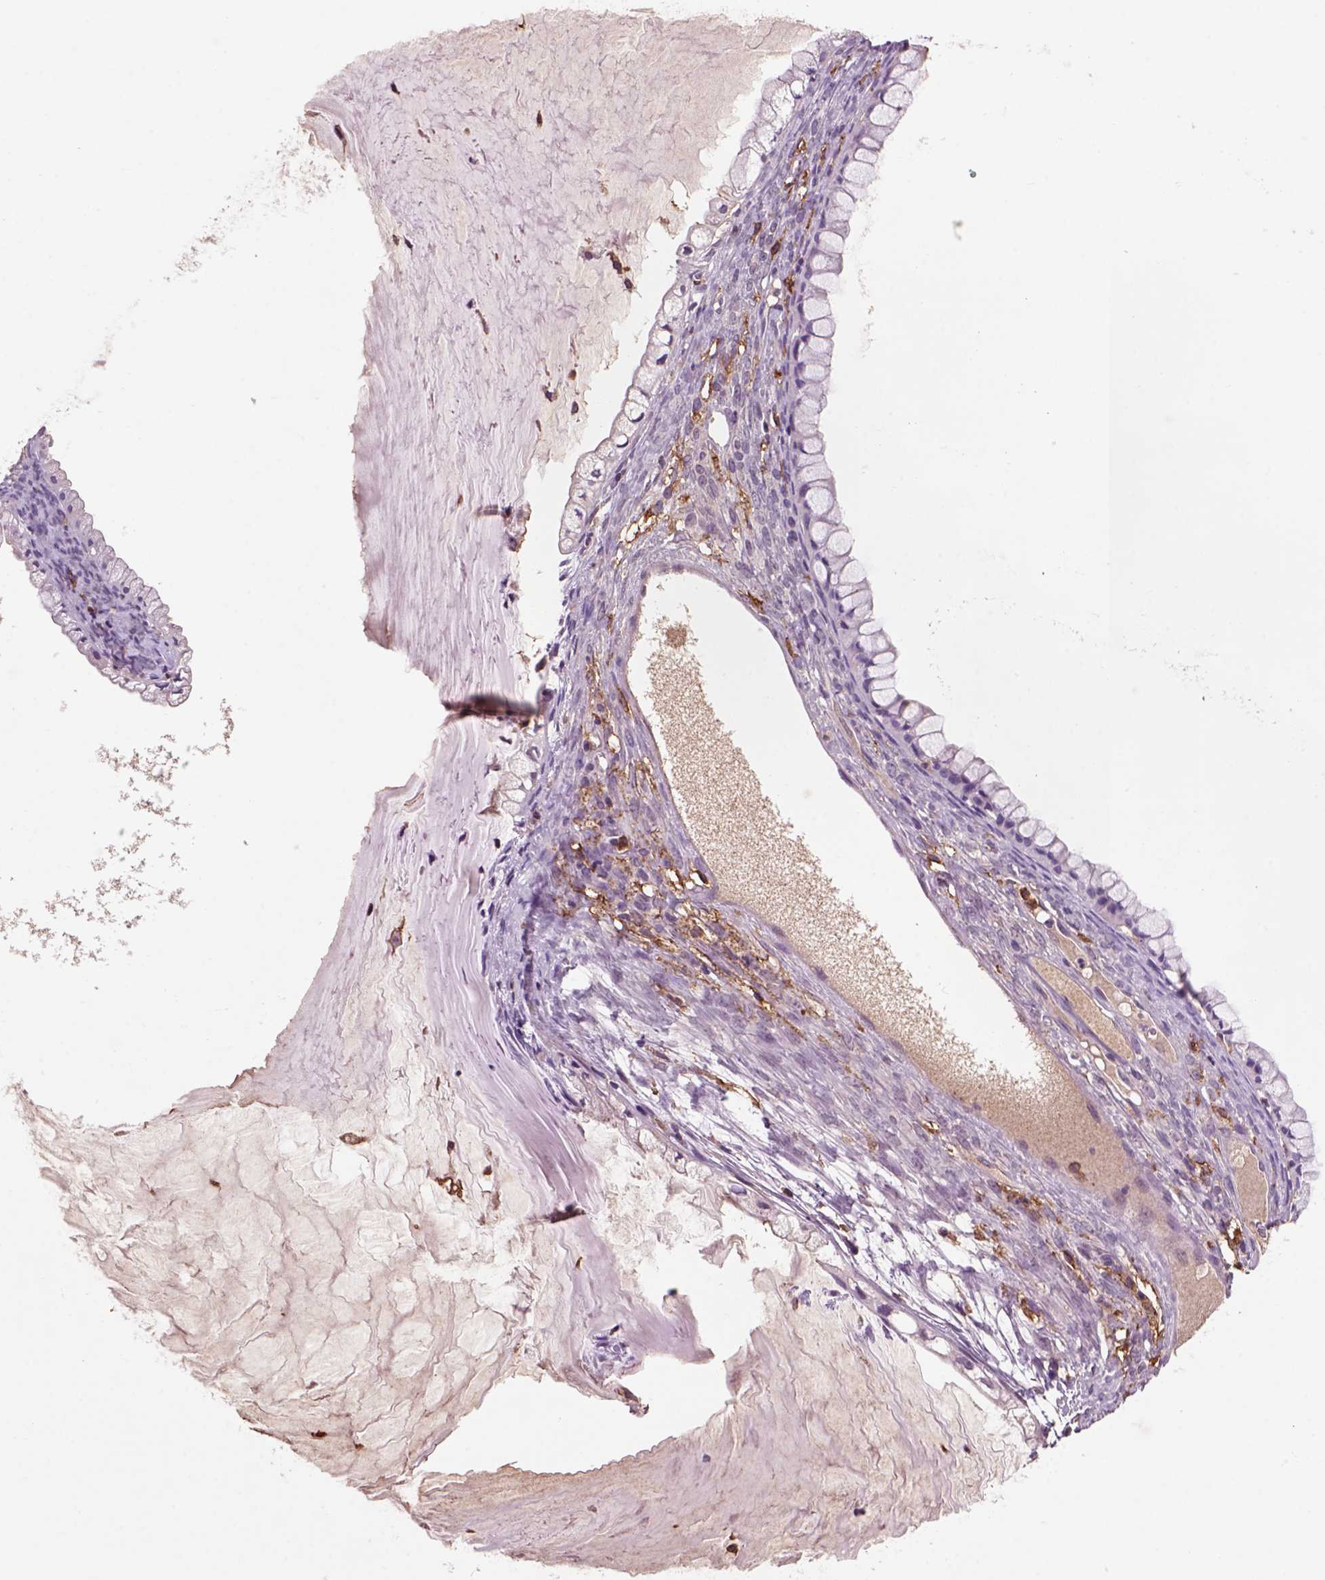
{"staining": {"intensity": "negative", "quantity": "none", "location": "none"}, "tissue": "ovarian cancer", "cell_type": "Tumor cells", "image_type": "cancer", "snomed": [{"axis": "morphology", "description": "Cystadenocarcinoma, mucinous, NOS"}, {"axis": "topography", "description": "Ovary"}], "caption": "Tumor cells are negative for protein expression in human ovarian cancer (mucinous cystadenocarcinoma).", "gene": "CD14", "patient": {"sex": "female", "age": 57}}